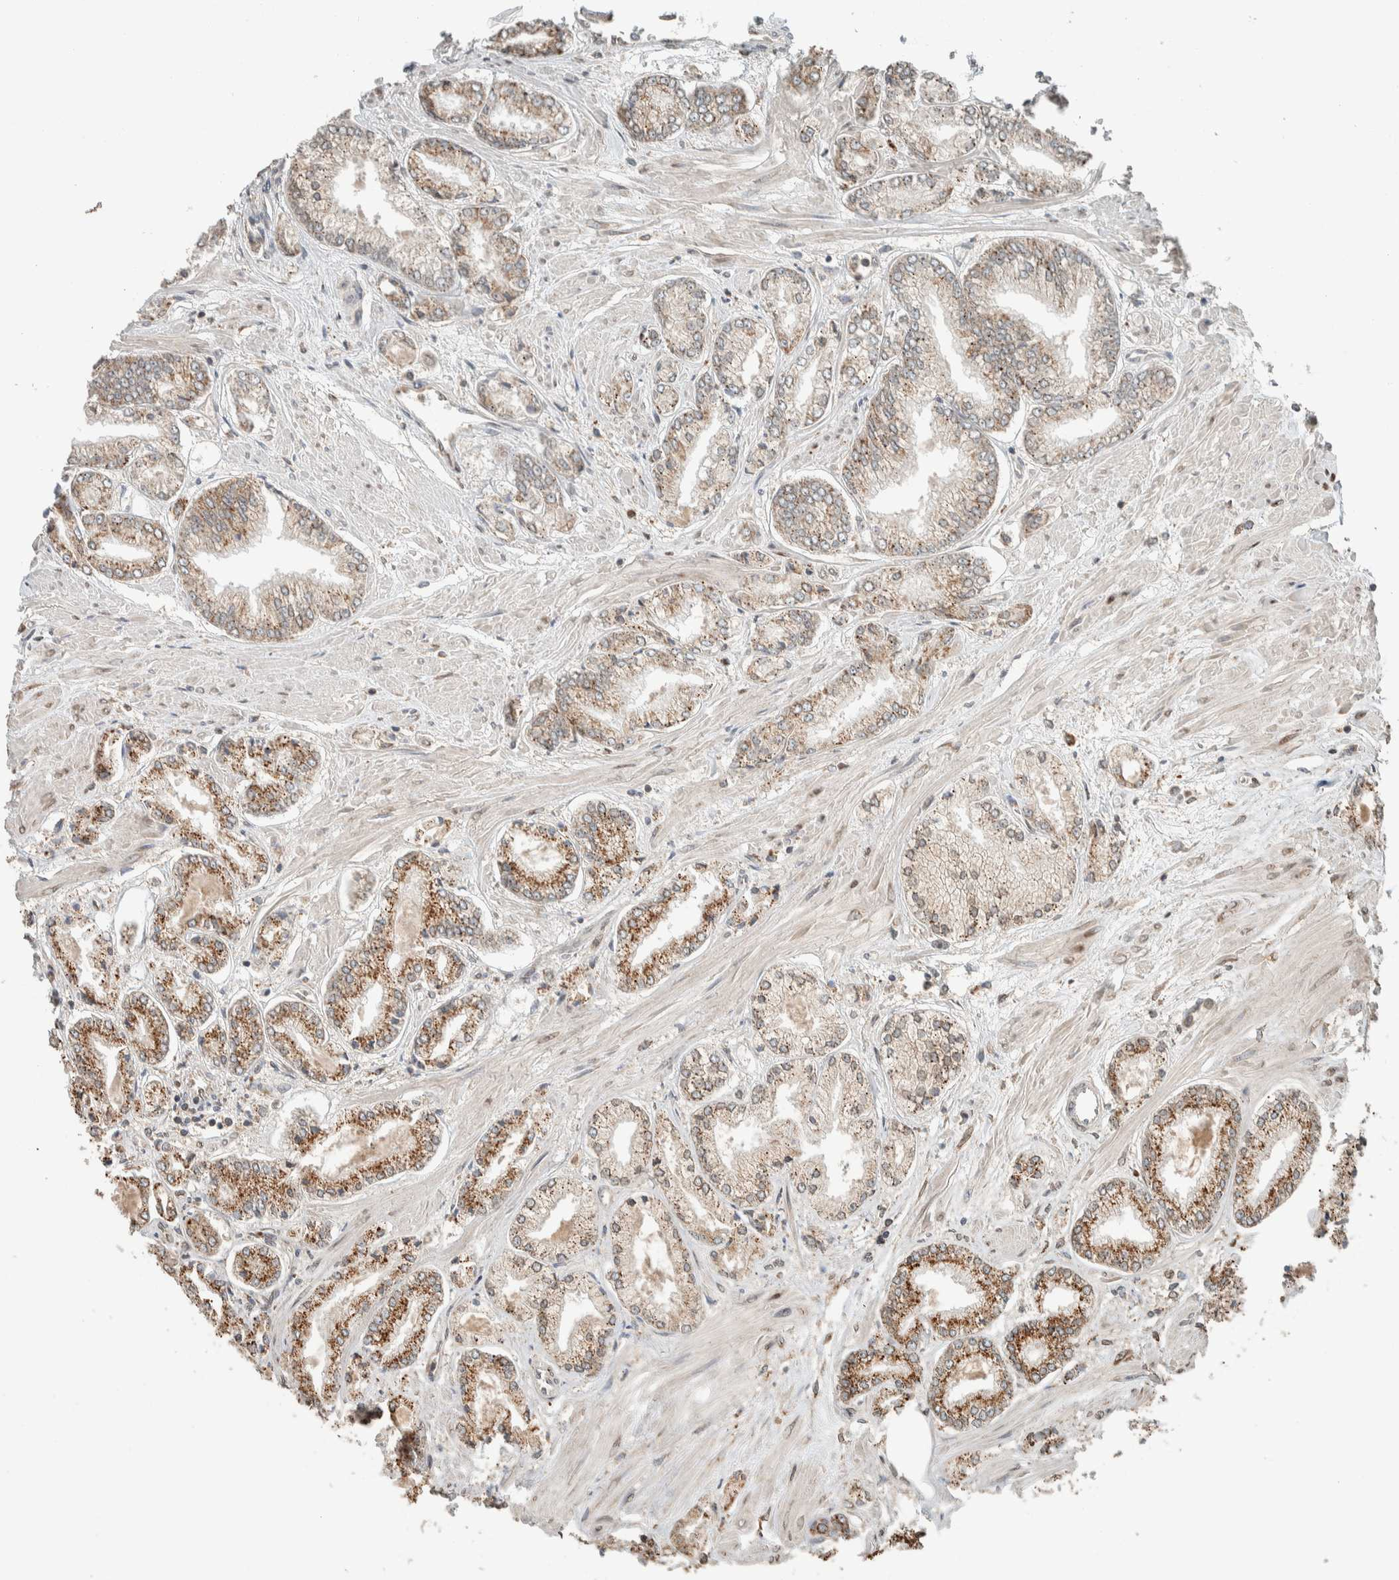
{"staining": {"intensity": "moderate", "quantity": ">75%", "location": "cytoplasmic/membranous"}, "tissue": "prostate cancer", "cell_type": "Tumor cells", "image_type": "cancer", "snomed": [{"axis": "morphology", "description": "Adenocarcinoma, Low grade"}, {"axis": "topography", "description": "Prostate"}], "caption": "Immunohistochemistry (IHC) staining of low-grade adenocarcinoma (prostate), which exhibits medium levels of moderate cytoplasmic/membranous staining in approximately >75% of tumor cells indicating moderate cytoplasmic/membranous protein staining. The staining was performed using DAB (brown) for protein detection and nuclei were counterstained in hematoxylin (blue).", "gene": "NBR1", "patient": {"sex": "male", "age": 52}}